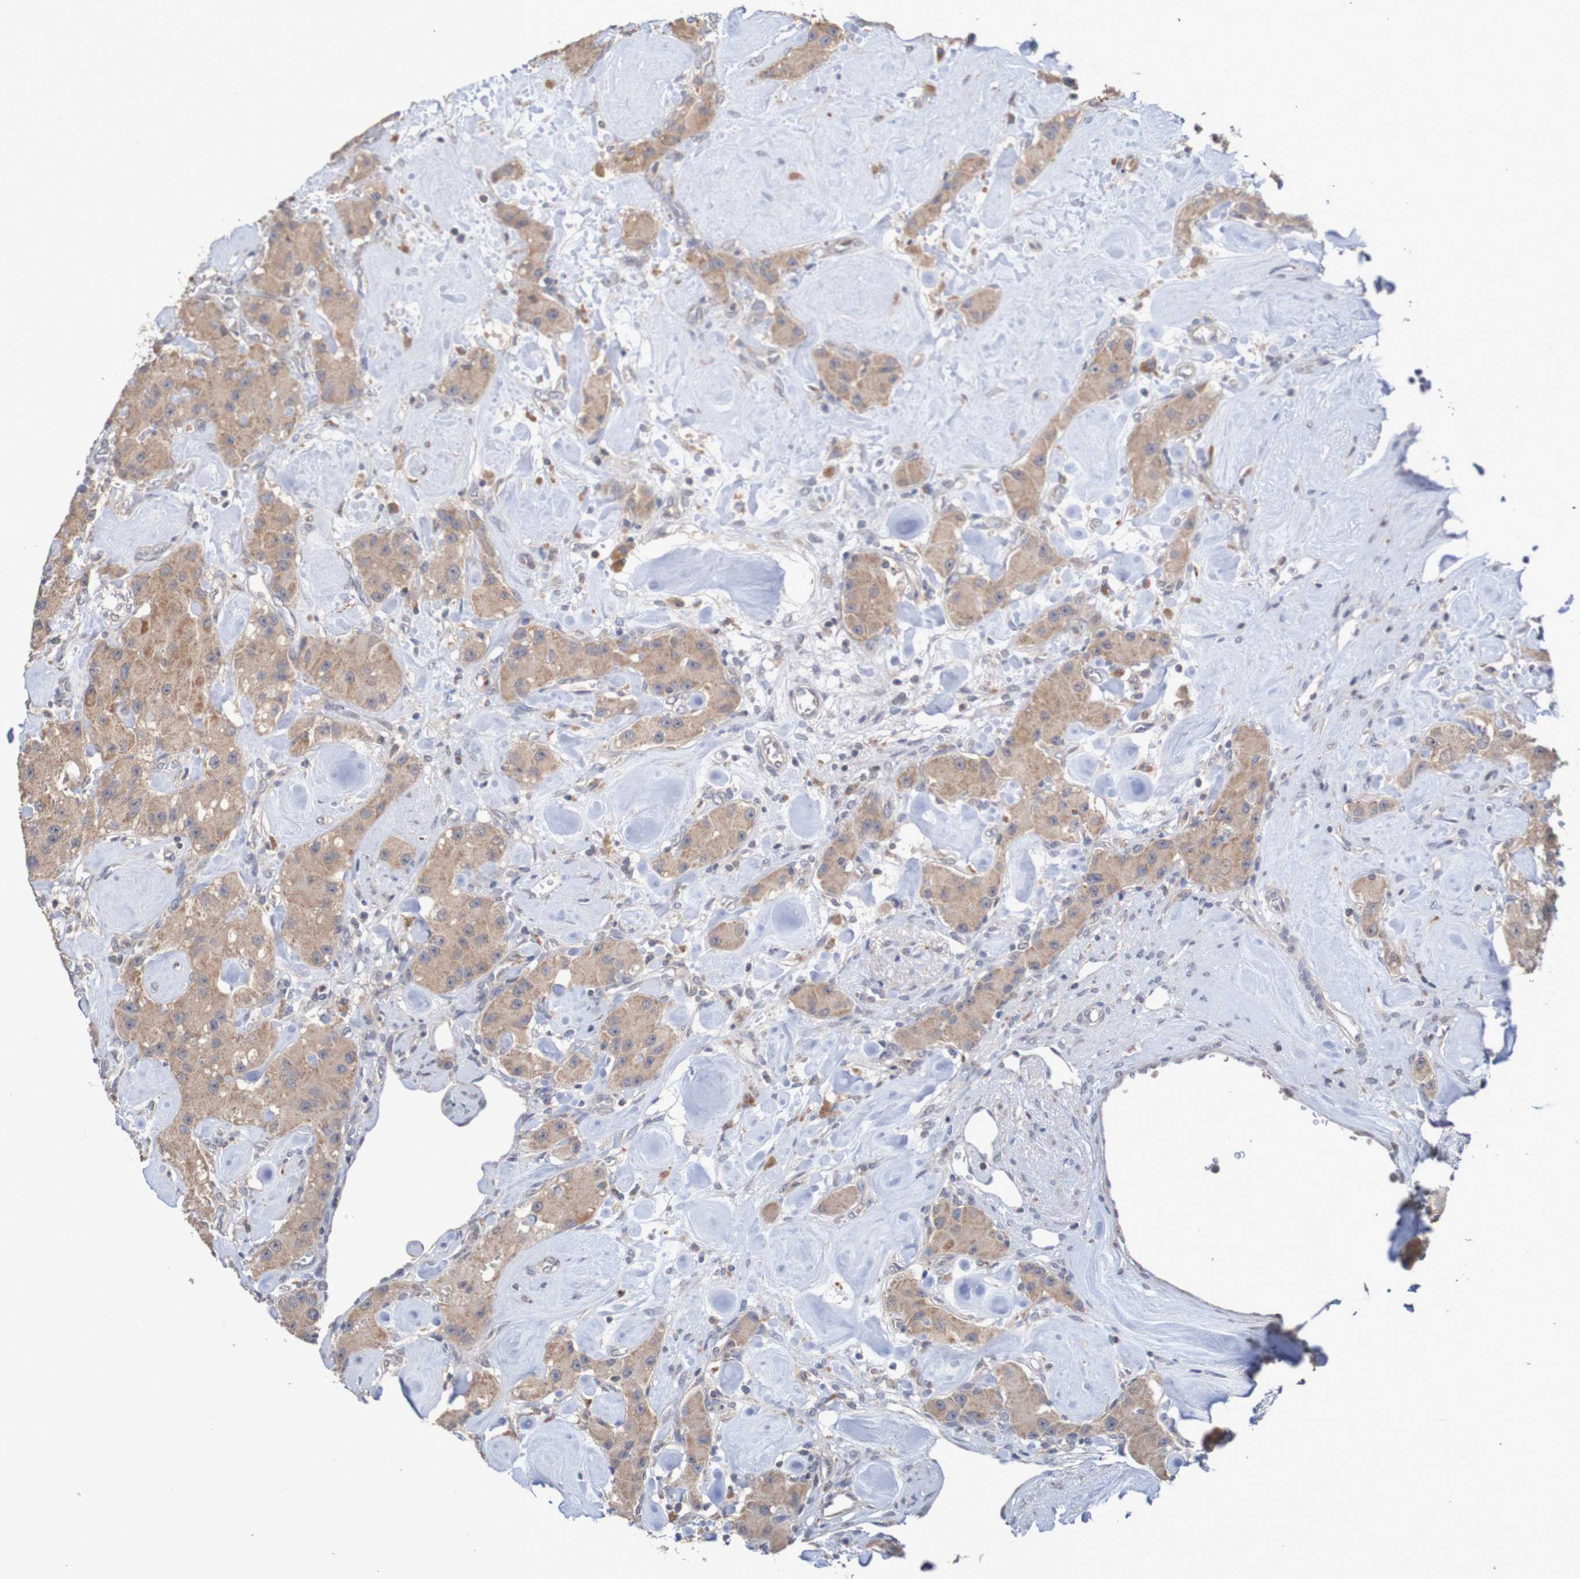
{"staining": {"intensity": "moderate", "quantity": ">75%", "location": "cytoplasmic/membranous"}, "tissue": "carcinoid", "cell_type": "Tumor cells", "image_type": "cancer", "snomed": [{"axis": "morphology", "description": "Carcinoid, malignant, NOS"}, {"axis": "topography", "description": "Pancreas"}], "caption": "IHC staining of malignant carcinoid, which shows medium levels of moderate cytoplasmic/membranous expression in about >75% of tumor cells indicating moderate cytoplasmic/membranous protein staining. The staining was performed using DAB (3,3'-diaminobenzidine) (brown) for protein detection and nuclei were counterstained in hematoxylin (blue).", "gene": "C3orf18", "patient": {"sex": "male", "age": 41}}